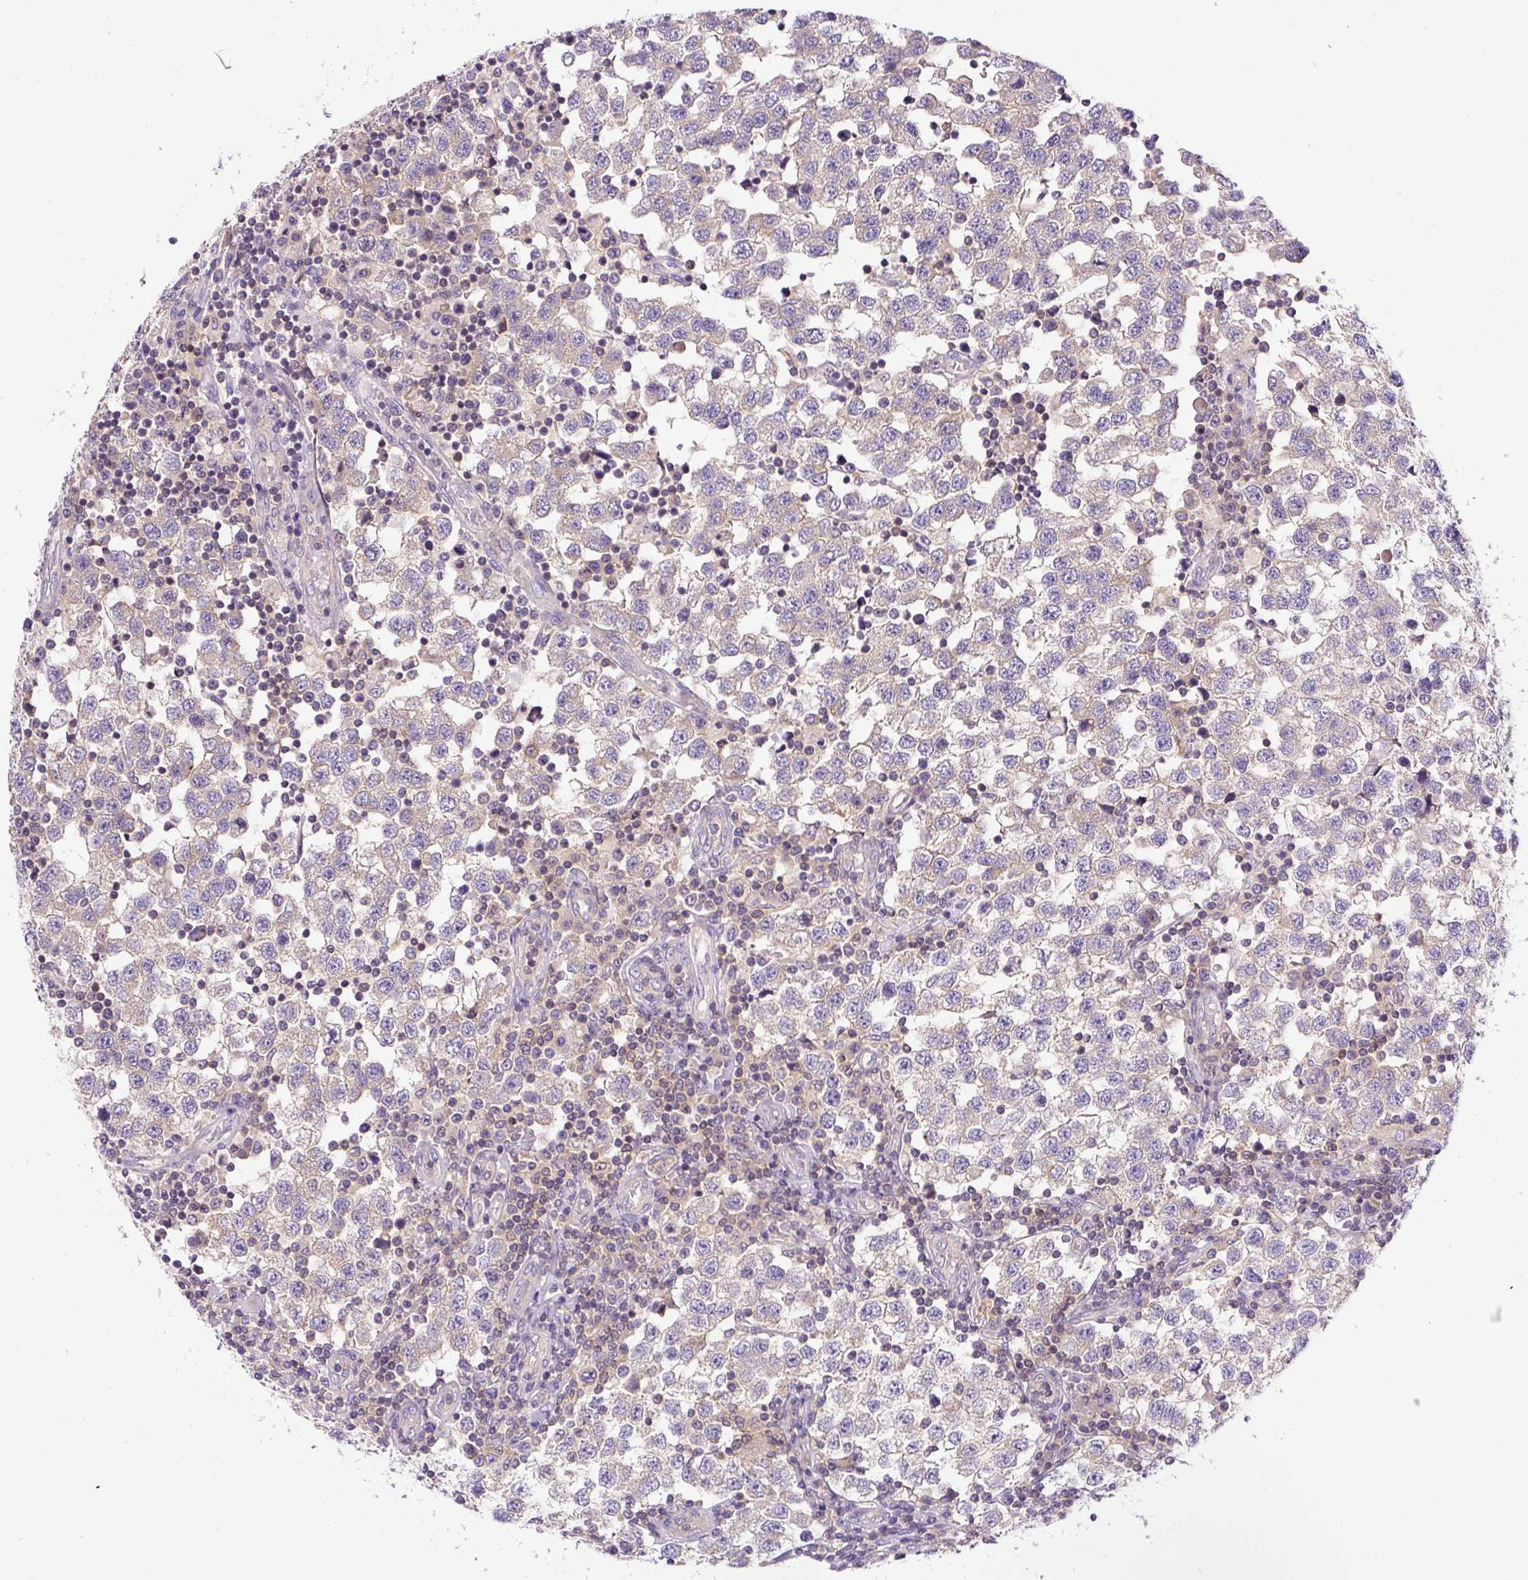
{"staining": {"intensity": "weak", "quantity": "<25%", "location": "cytoplasmic/membranous"}, "tissue": "testis cancer", "cell_type": "Tumor cells", "image_type": "cancer", "snomed": [{"axis": "morphology", "description": "Seminoma, NOS"}, {"axis": "topography", "description": "Testis"}], "caption": "A high-resolution image shows immunohistochemistry staining of testis cancer, which displays no significant positivity in tumor cells.", "gene": "CCDC28A", "patient": {"sex": "male", "age": 34}}